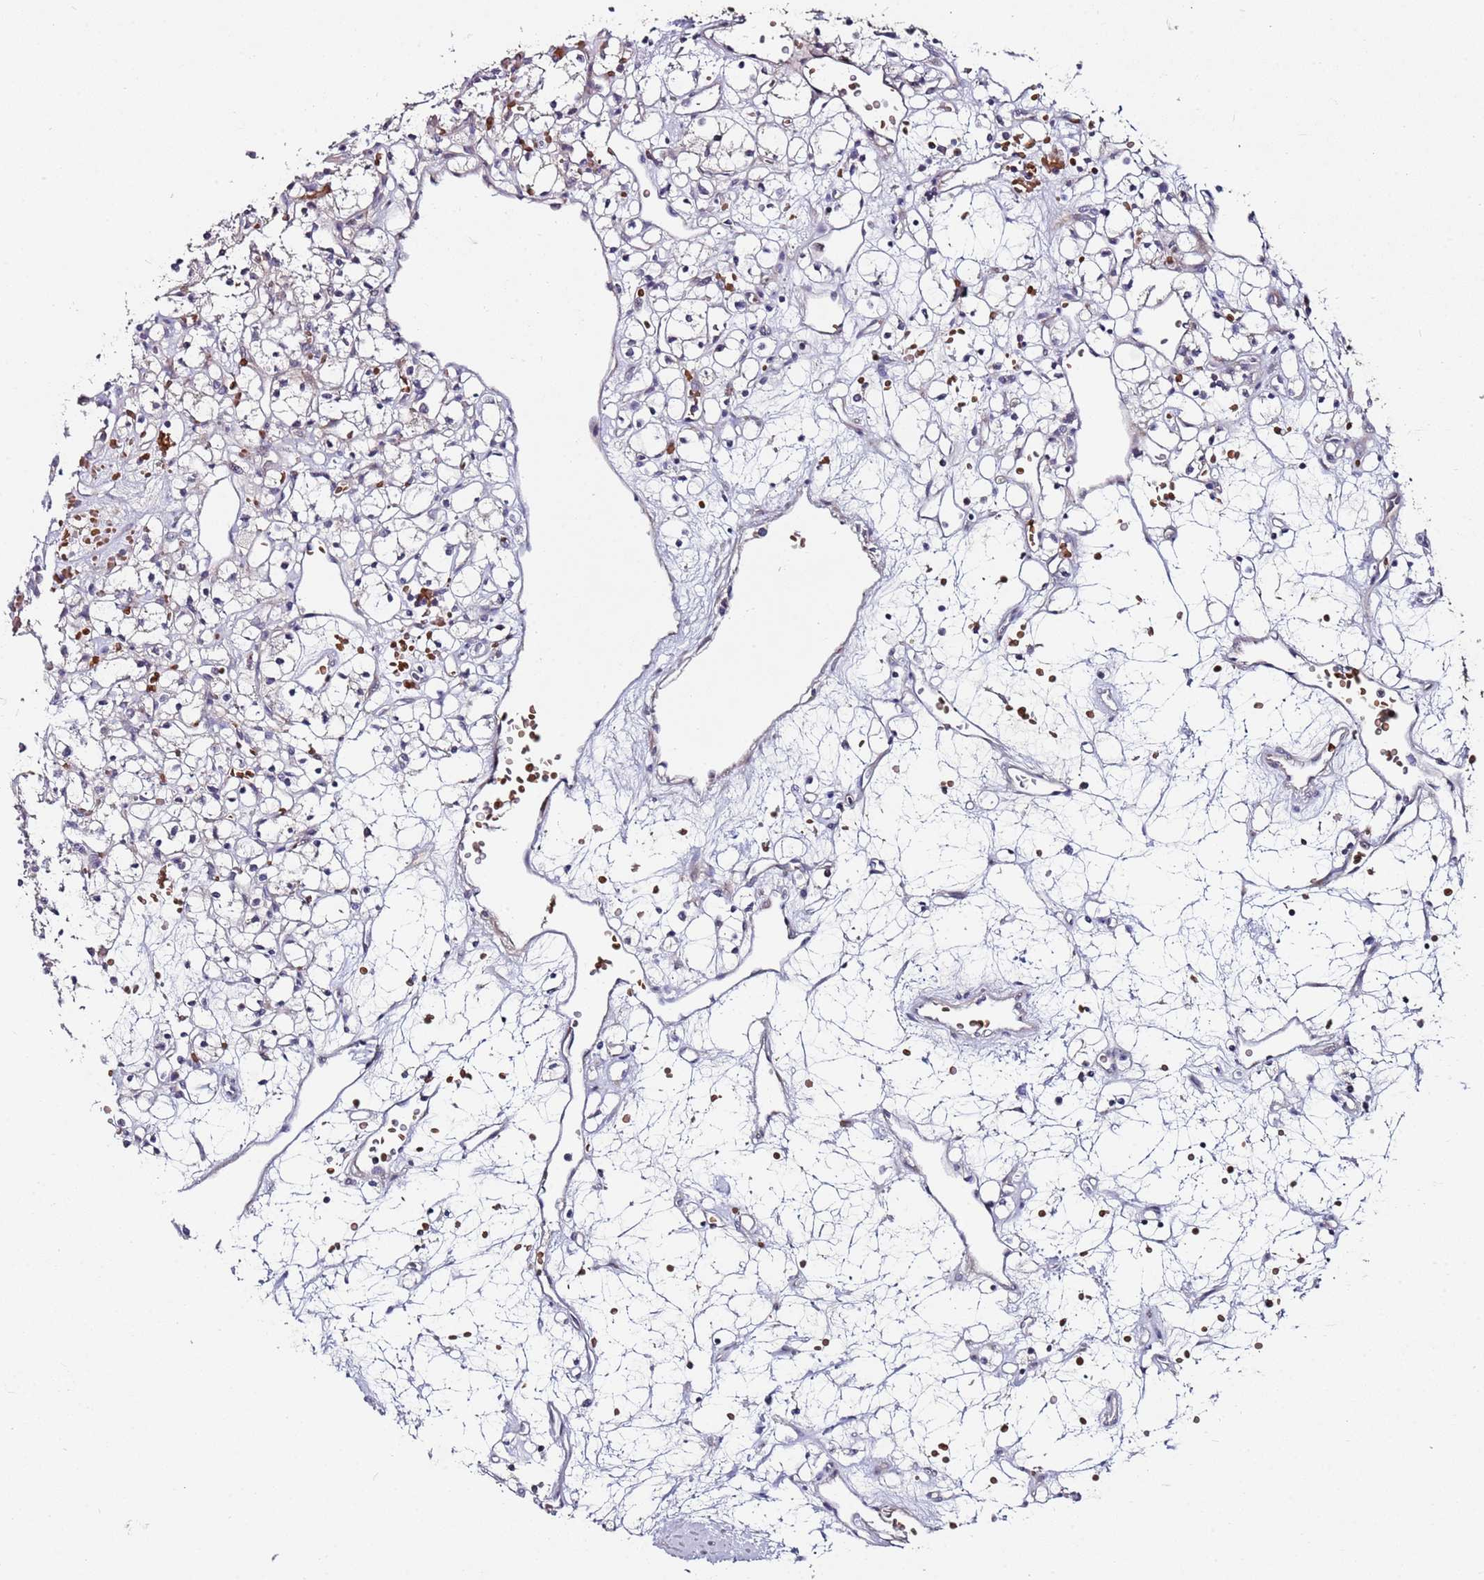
{"staining": {"intensity": "negative", "quantity": "none", "location": "none"}, "tissue": "renal cancer", "cell_type": "Tumor cells", "image_type": "cancer", "snomed": [{"axis": "morphology", "description": "Adenocarcinoma, NOS"}, {"axis": "topography", "description": "Kidney"}], "caption": "The photomicrograph exhibits no significant staining in tumor cells of adenocarcinoma (renal).", "gene": "LACC1", "patient": {"sex": "female", "age": 59}}